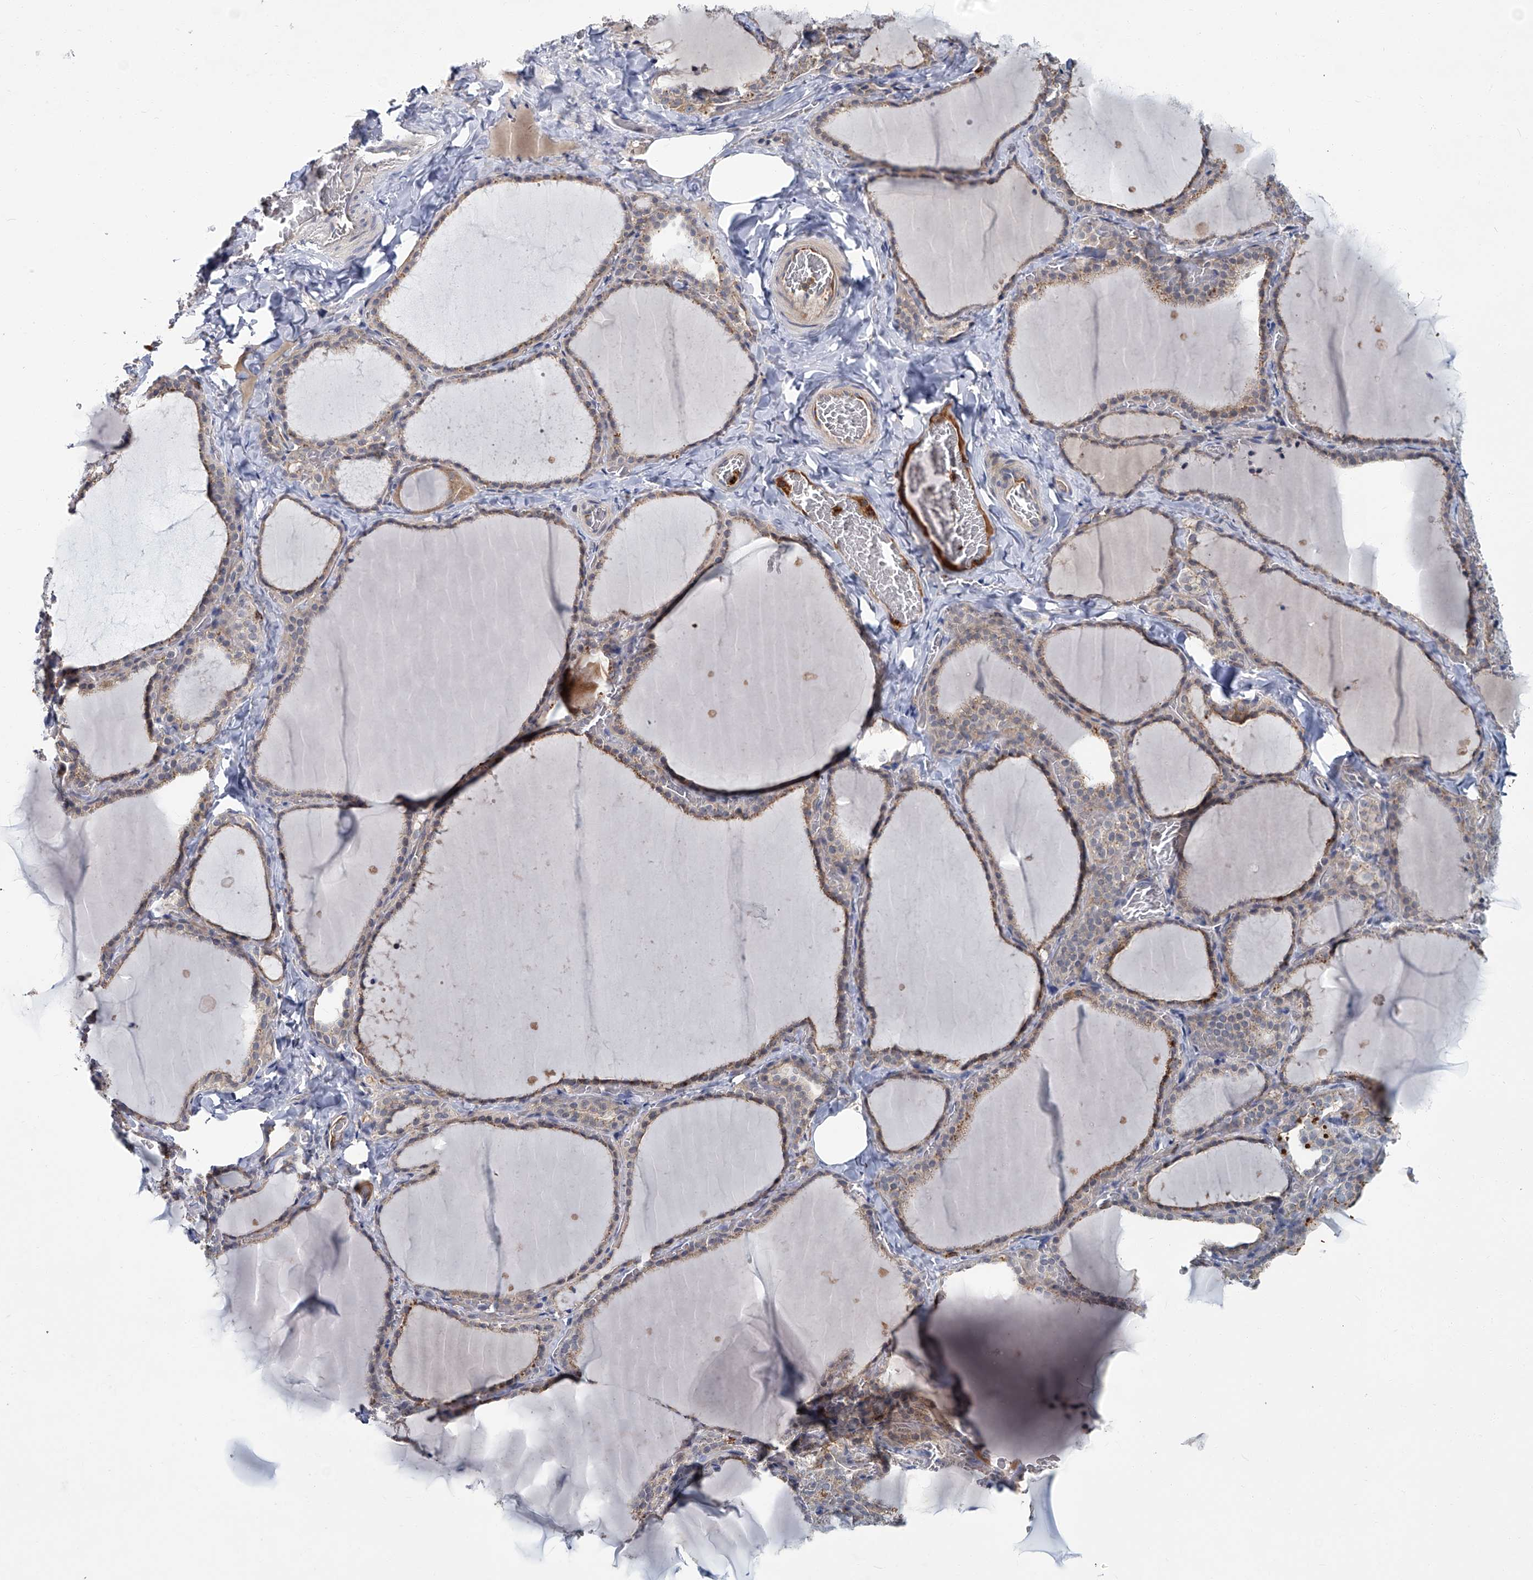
{"staining": {"intensity": "weak", "quantity": "25%-75%", "location": "cytoplasmic/membranous"}, "tissue": "thyroid gland", "cell_type": "Glandular cells", "image_type": "normal", "snomed": [{"axis": "morphology", "description": "Normal tissue, NOS"}, {"axis": "topography", "description": "Thyroid gland"}], "caption": "A histopathology image of thyroid gland stained for a protein displays weak cytoplasmic/membranous brown staining in glandular cells.", "gene": "AKNAD1", "patient": {"sex": "female", "age": 22}}